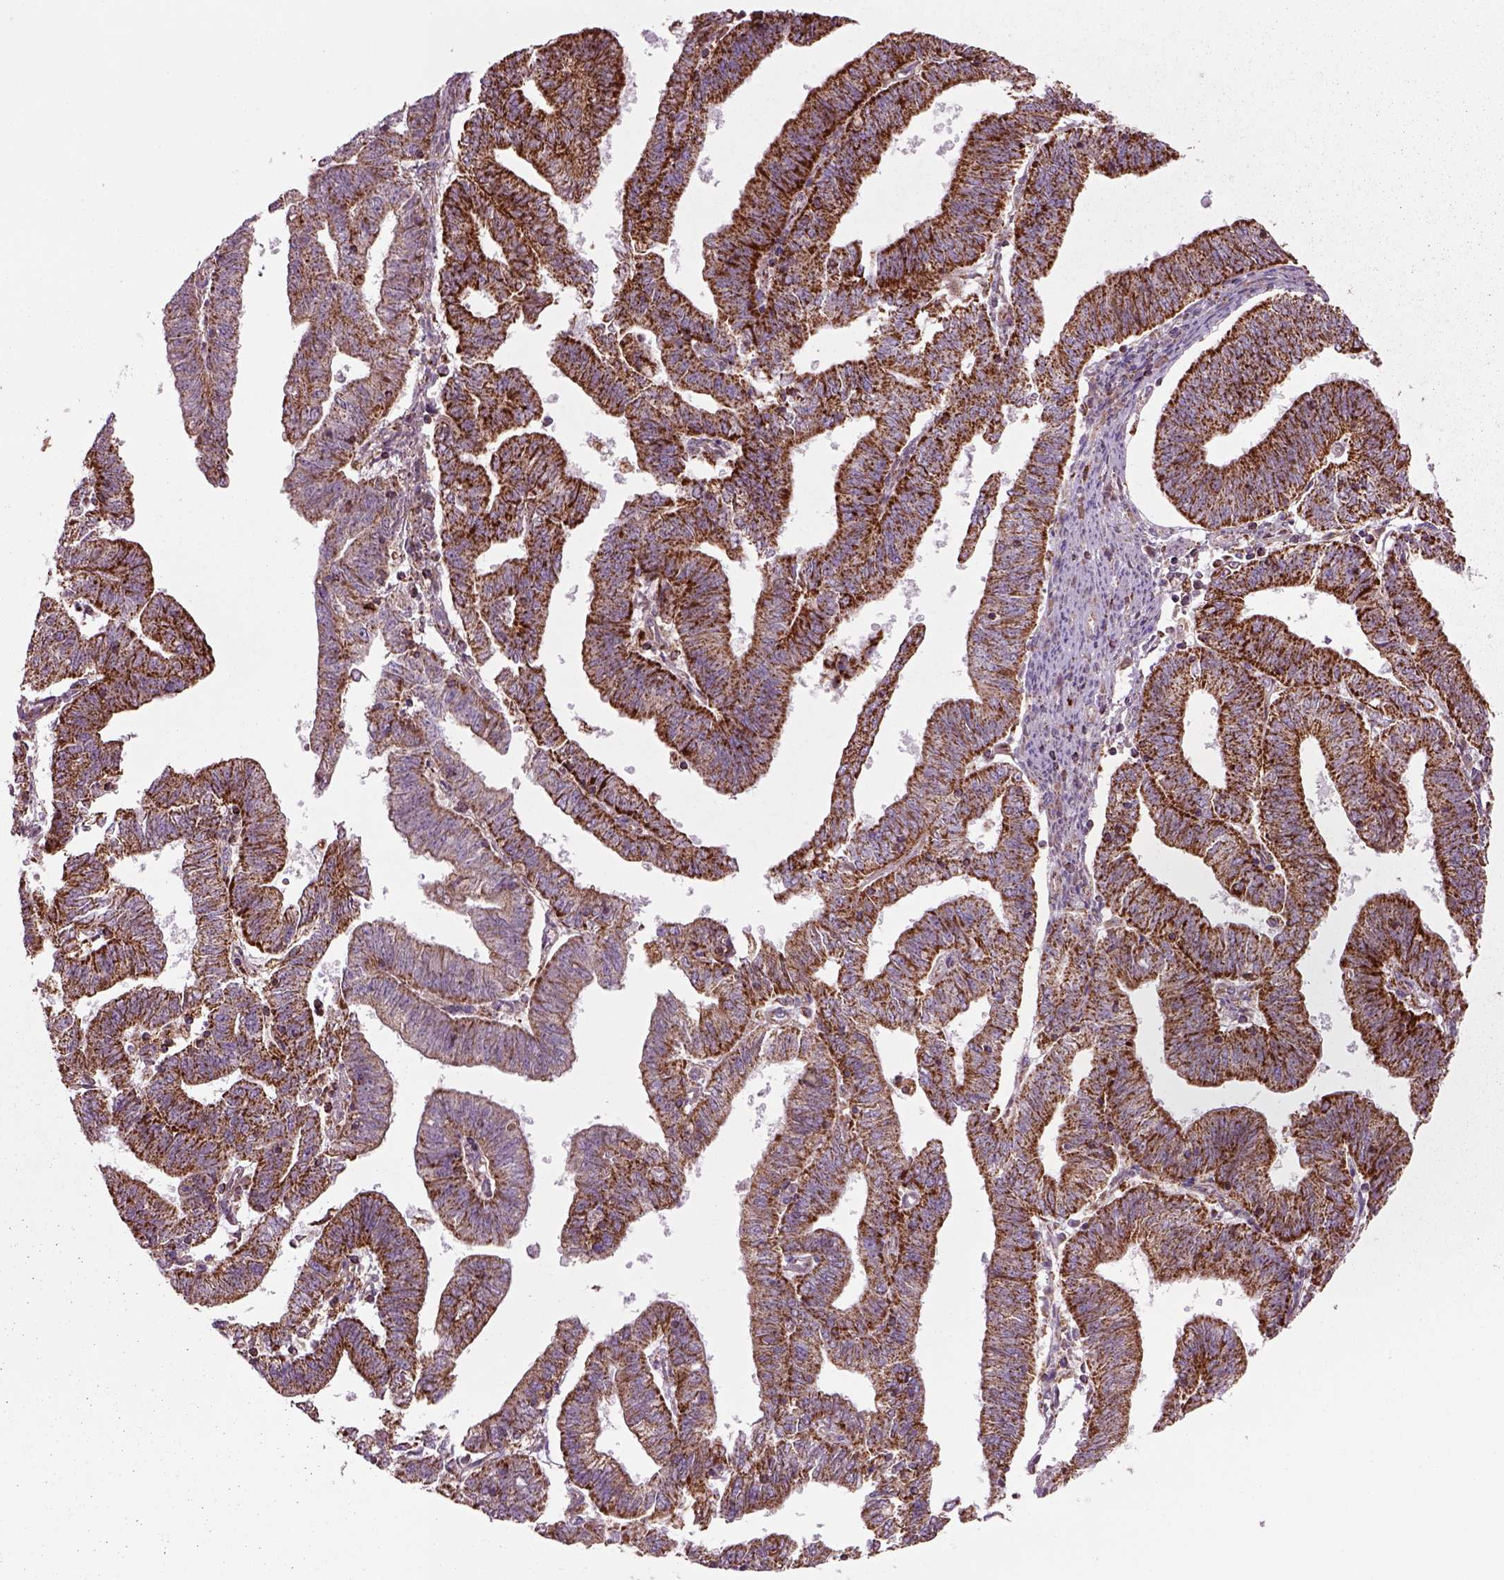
{"staining": {"intensity": "strong", "quantity": ">75%", "location": "cytoplasmic/membranous"}, "tissue": "endometrial cancer", "cell_type": "Tumor cells", "image_type": "cancer", "snomed": [{"axis": "morphology", "description": "Adenocarcinoma, NOS"}, {"axis": "topography", "description": "Endometrium"}], "caption": "Tumor cells display high levels of strong cytoplasmic/membranous positivity in approximately >75% of cells in human endometrial cancer (adenocarcinoma).", "gene": "SLC25A24", "patient": {"sex": "female", "age": 82}}